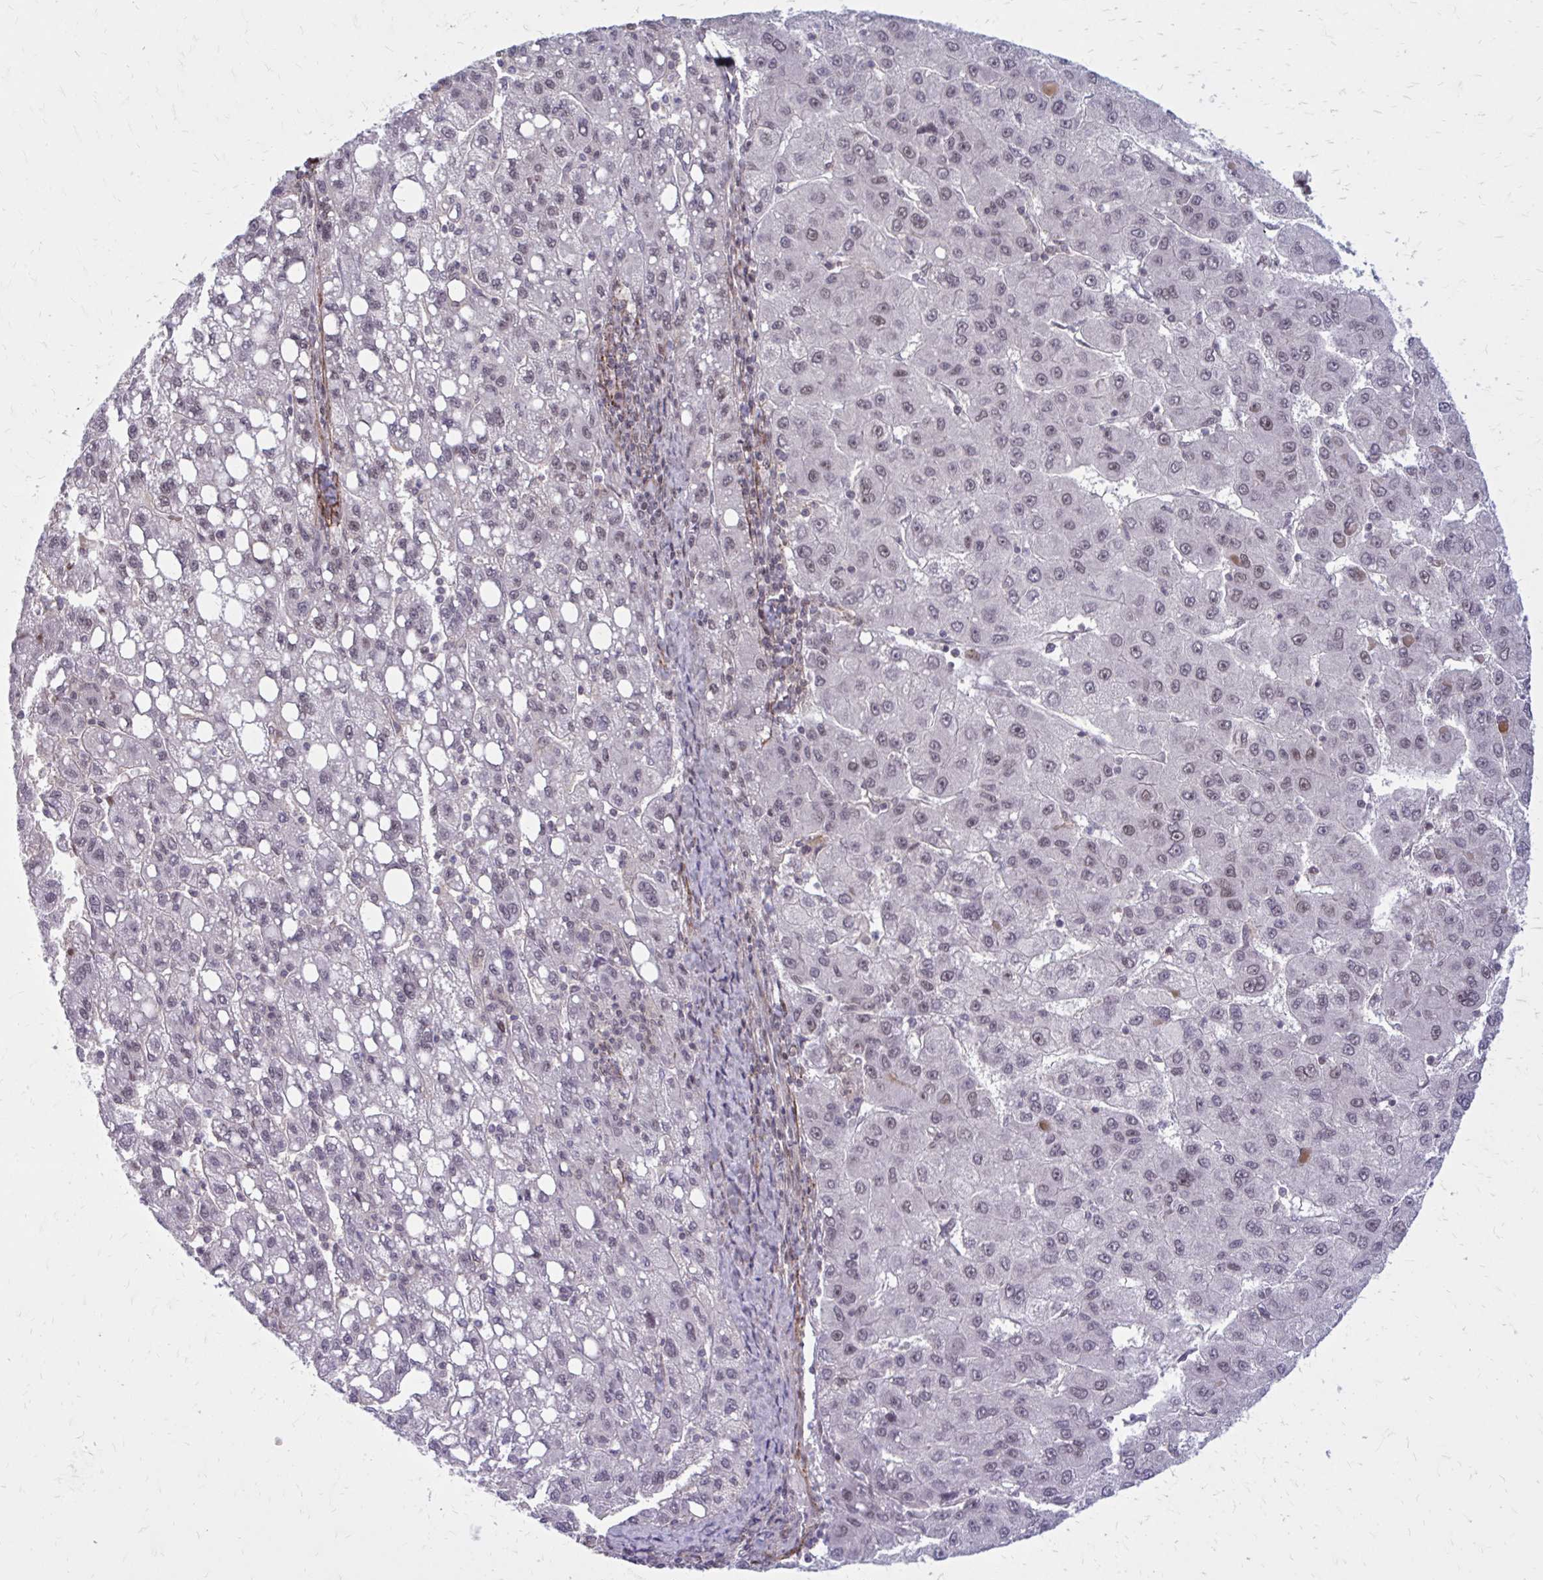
{"staining": {"intensity": "negative", "quantity": "none", "location": "none"}, "tissue": "liver cancer", "cell_type": "Tumor cells", "image_type": "cancer", "snomed": [{"axis": "morphology", "description": "Carcinoma, Hepatocellular, NOS"}, {"axis": "topography", "description": "Liver"}], "caption": "This image is of liver hepatocellular carcinoma stained with immunohistochemistry to label a protein in brown with the nuclei are counter-stained blue. There is no positivity in tumor cells. (Stains: DAB (3,3'-diaminobenzidine) IHC with hematoxylin counter stain, Microscopy: brightfield microscopy at high magnification).", "gene": "PSME4", "patient": {"sex": "female", "age": 82}}